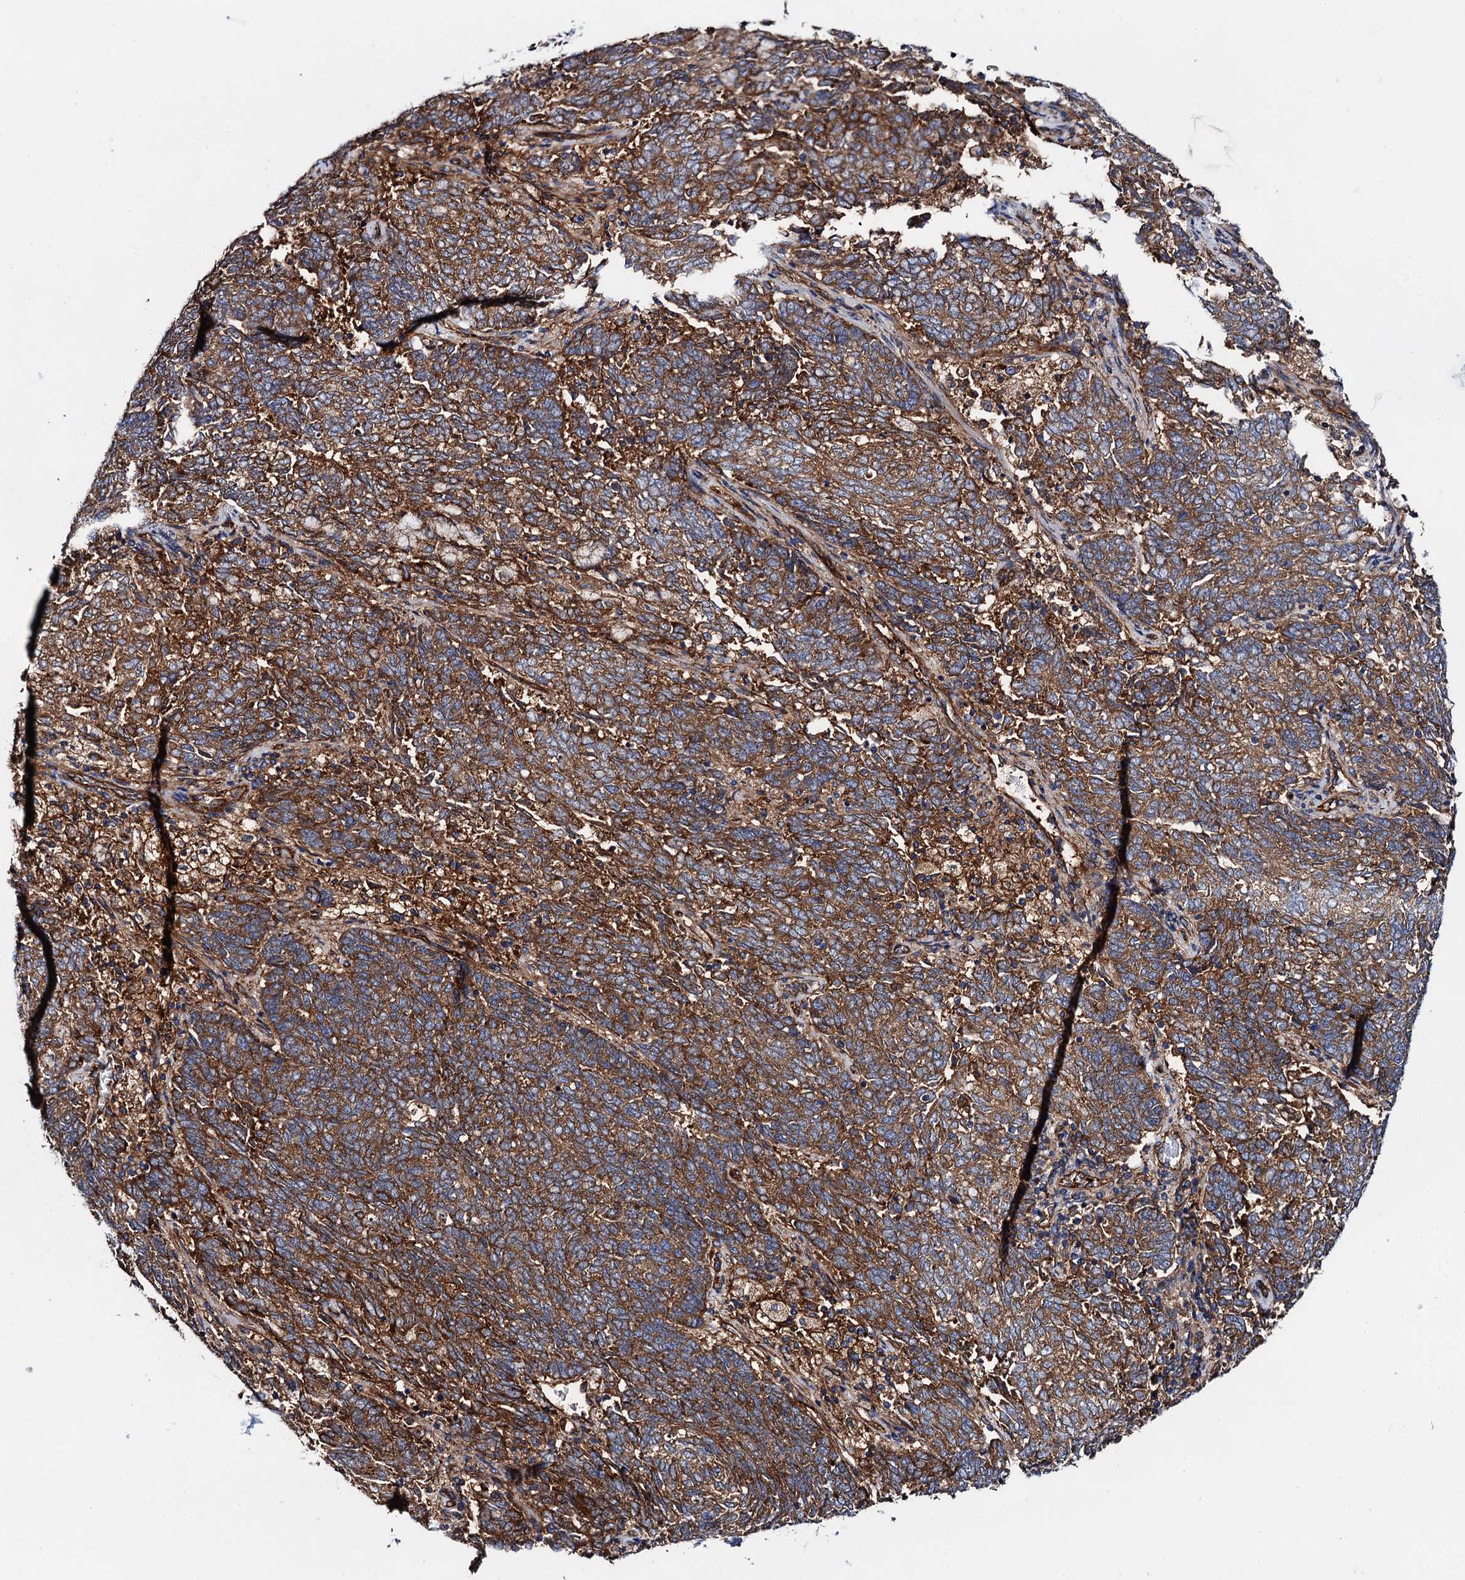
{"staining": {"intensity": "strong", "quantity": ">75%", "location": "cytoplasmic/membranous"}, "tissue": "endometrial cancer", "cell_type": "Tumor cells", "image_type": "cancer", "snomed": [{"axis": "morphology", "description": "Adenocarcinoma, NOS"}, {"axis": "topography", "description": "Endometrium"}], "caption": "DAB (3,3'-diaminobenzidine) immunohistochemical staining of endometrial adenocarcinoma demonstrates strong cytoplasmic/membranous protein staining in about >75% of tumor cells. The staining was performed using DAB, with brown indicating positive protein expression. Nuclei are stained blue with hematoxylin.", "gene": "MRPL48", "patient": {"sex": "female", "age": 80}}